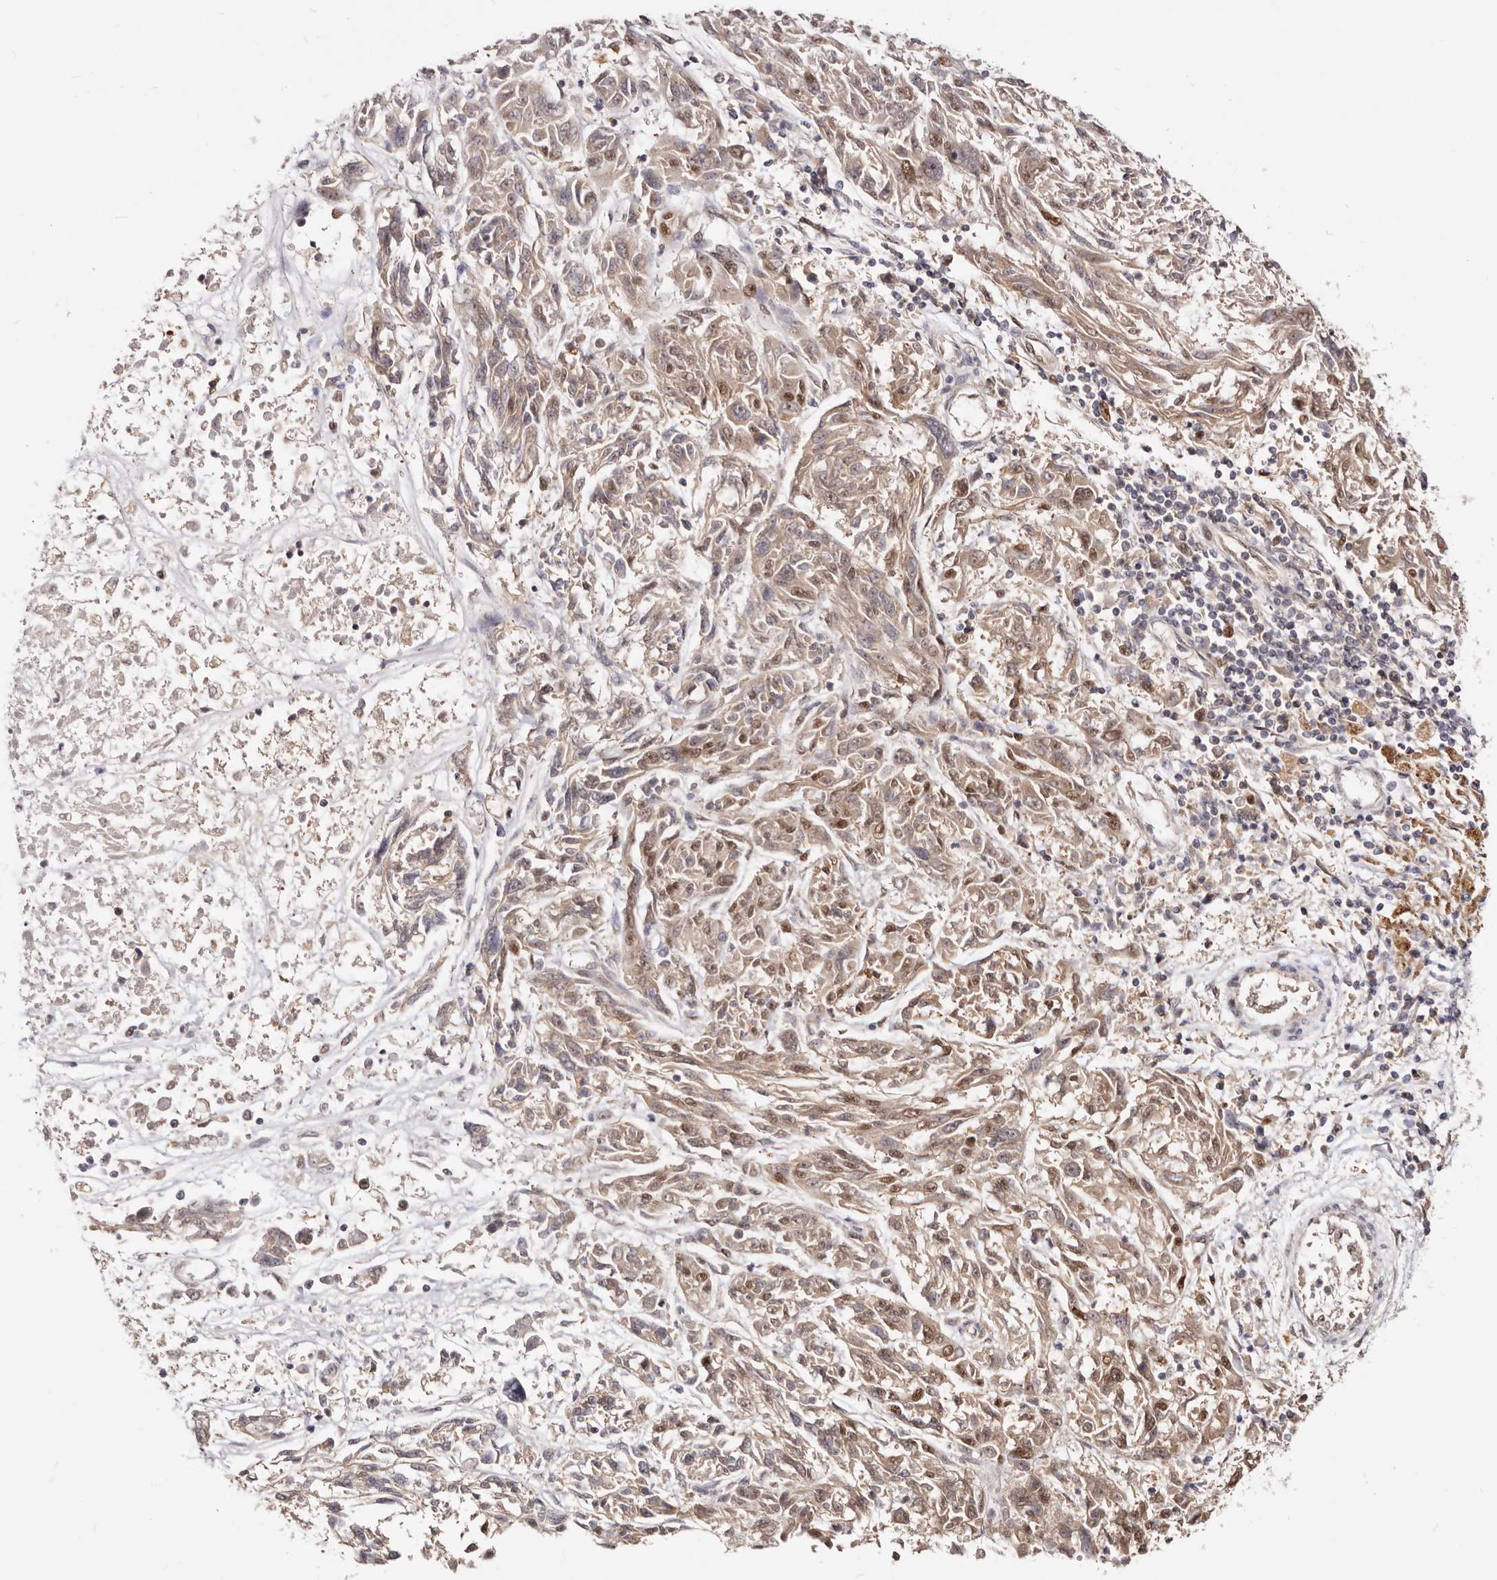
{"staining": {"intensity": "moderate", "quantity": ">75%", "location": "cytoplasmic/membranous,nuclear"}, "tissue": "melanoma", "cell_type": "Tumor cells", "image_type": "cancer", "snomed": [{"axis": "morphology", "description": "Malignant melanoma, NOS"}, {"axis": "topography", "description": "Skin"}], "caption": "Human melanoma stained for a protein (brown) shows moderate cytoplasmic/membranous and nuclear positive positivity in about >75% of tumor cells.", "gene": "SEC14L1", "patient": {"sex": "male", "age": 53}}